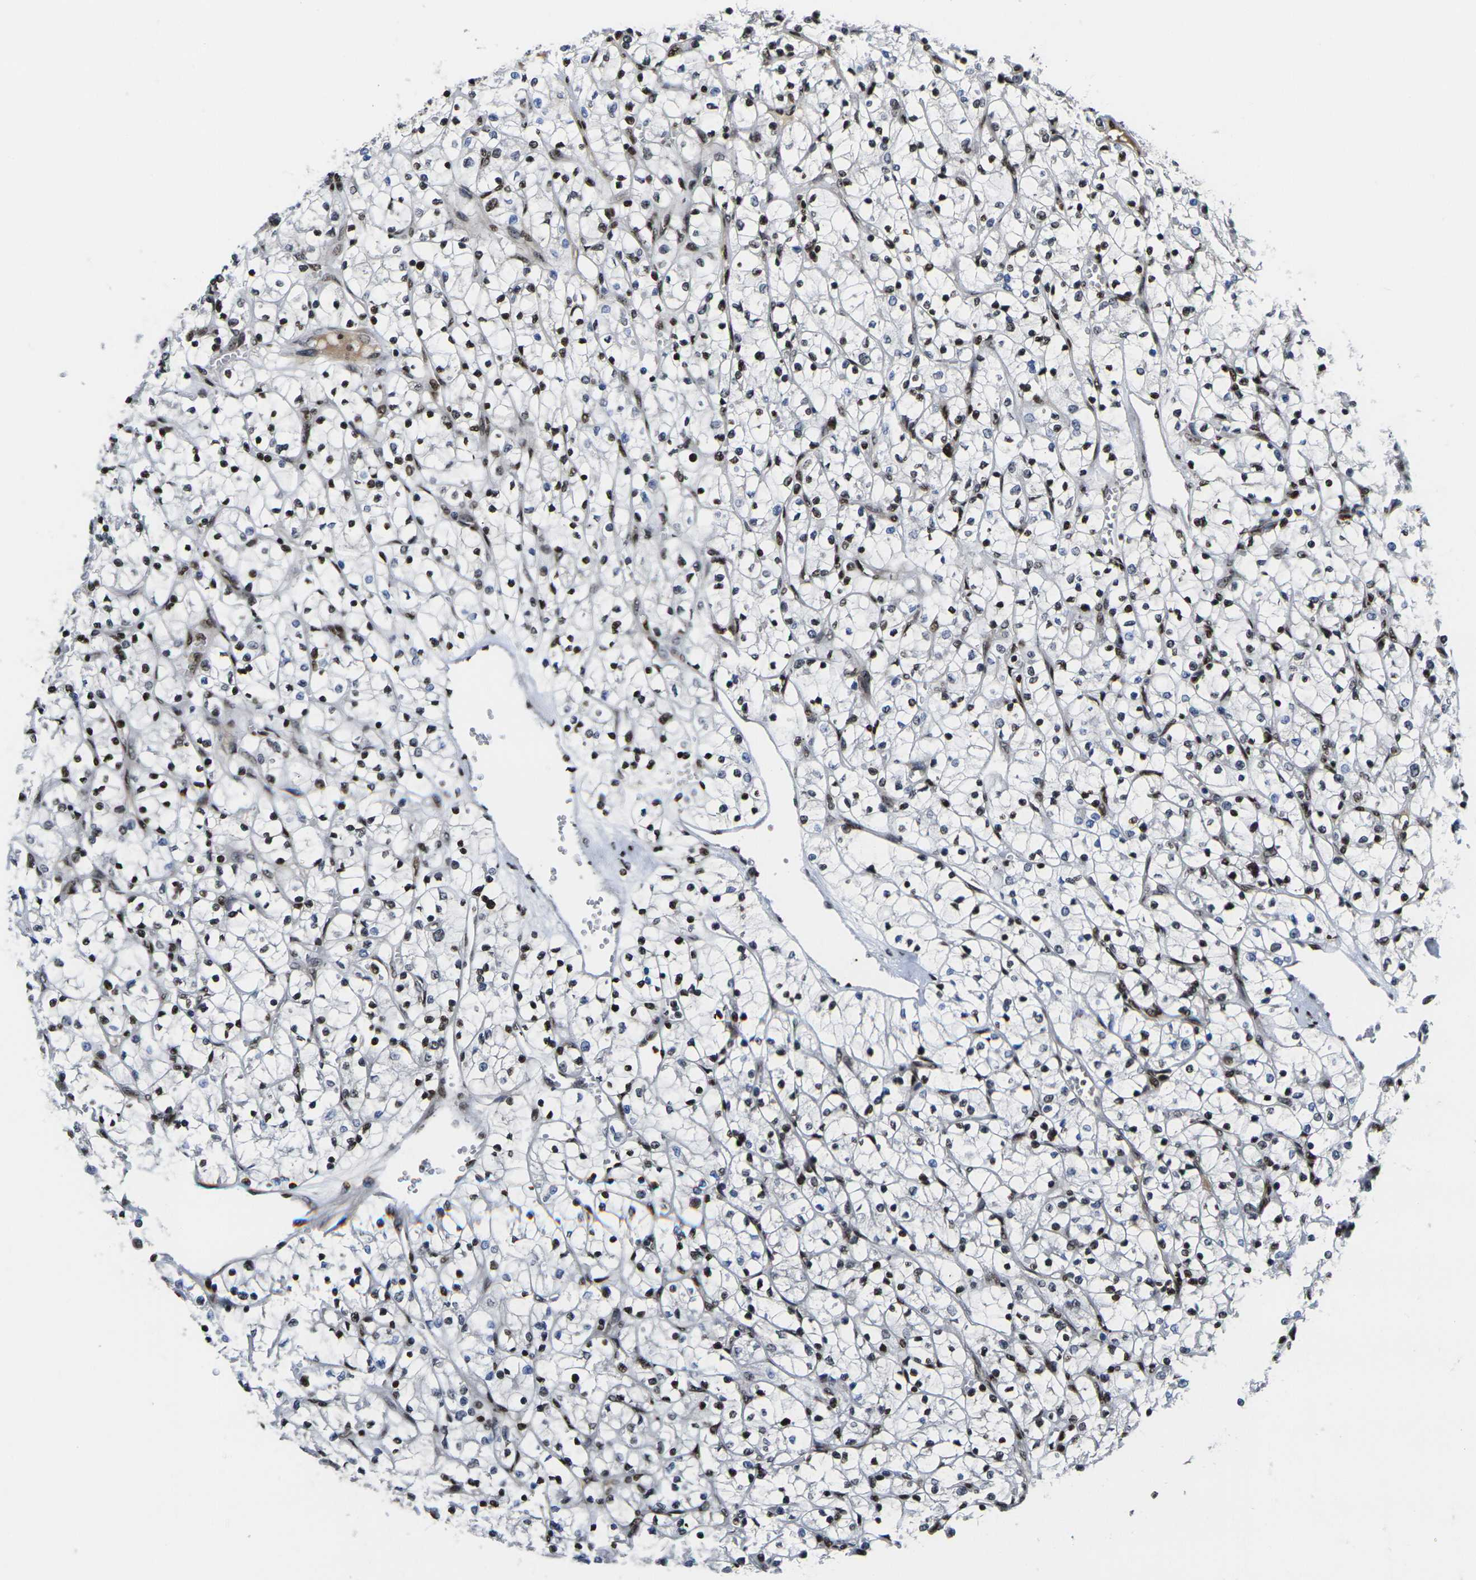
{"staining": {"intensity": "moderate", "quantity": "25%-75%", "location": "nuclear"}, "tissue": "renal cancer", "cell_type": "Tumor cells", "image_type": "cancer", "snomed": [{"axis": "morphology", "description": "Adenocarcinoma, NOS"}, {"axis": "topography", "description": "Kidney"}], "caption": "Immunohistochemistry image of neoplastic tissue: human renal cancer stained using IHC reveals medium levels of moderate protein expression localized specifically in the nuclear of tumor cells, appearing as a nuclear brown color.", "gene": "H1-10", "patient": {"sex": "female", "age": 69}}